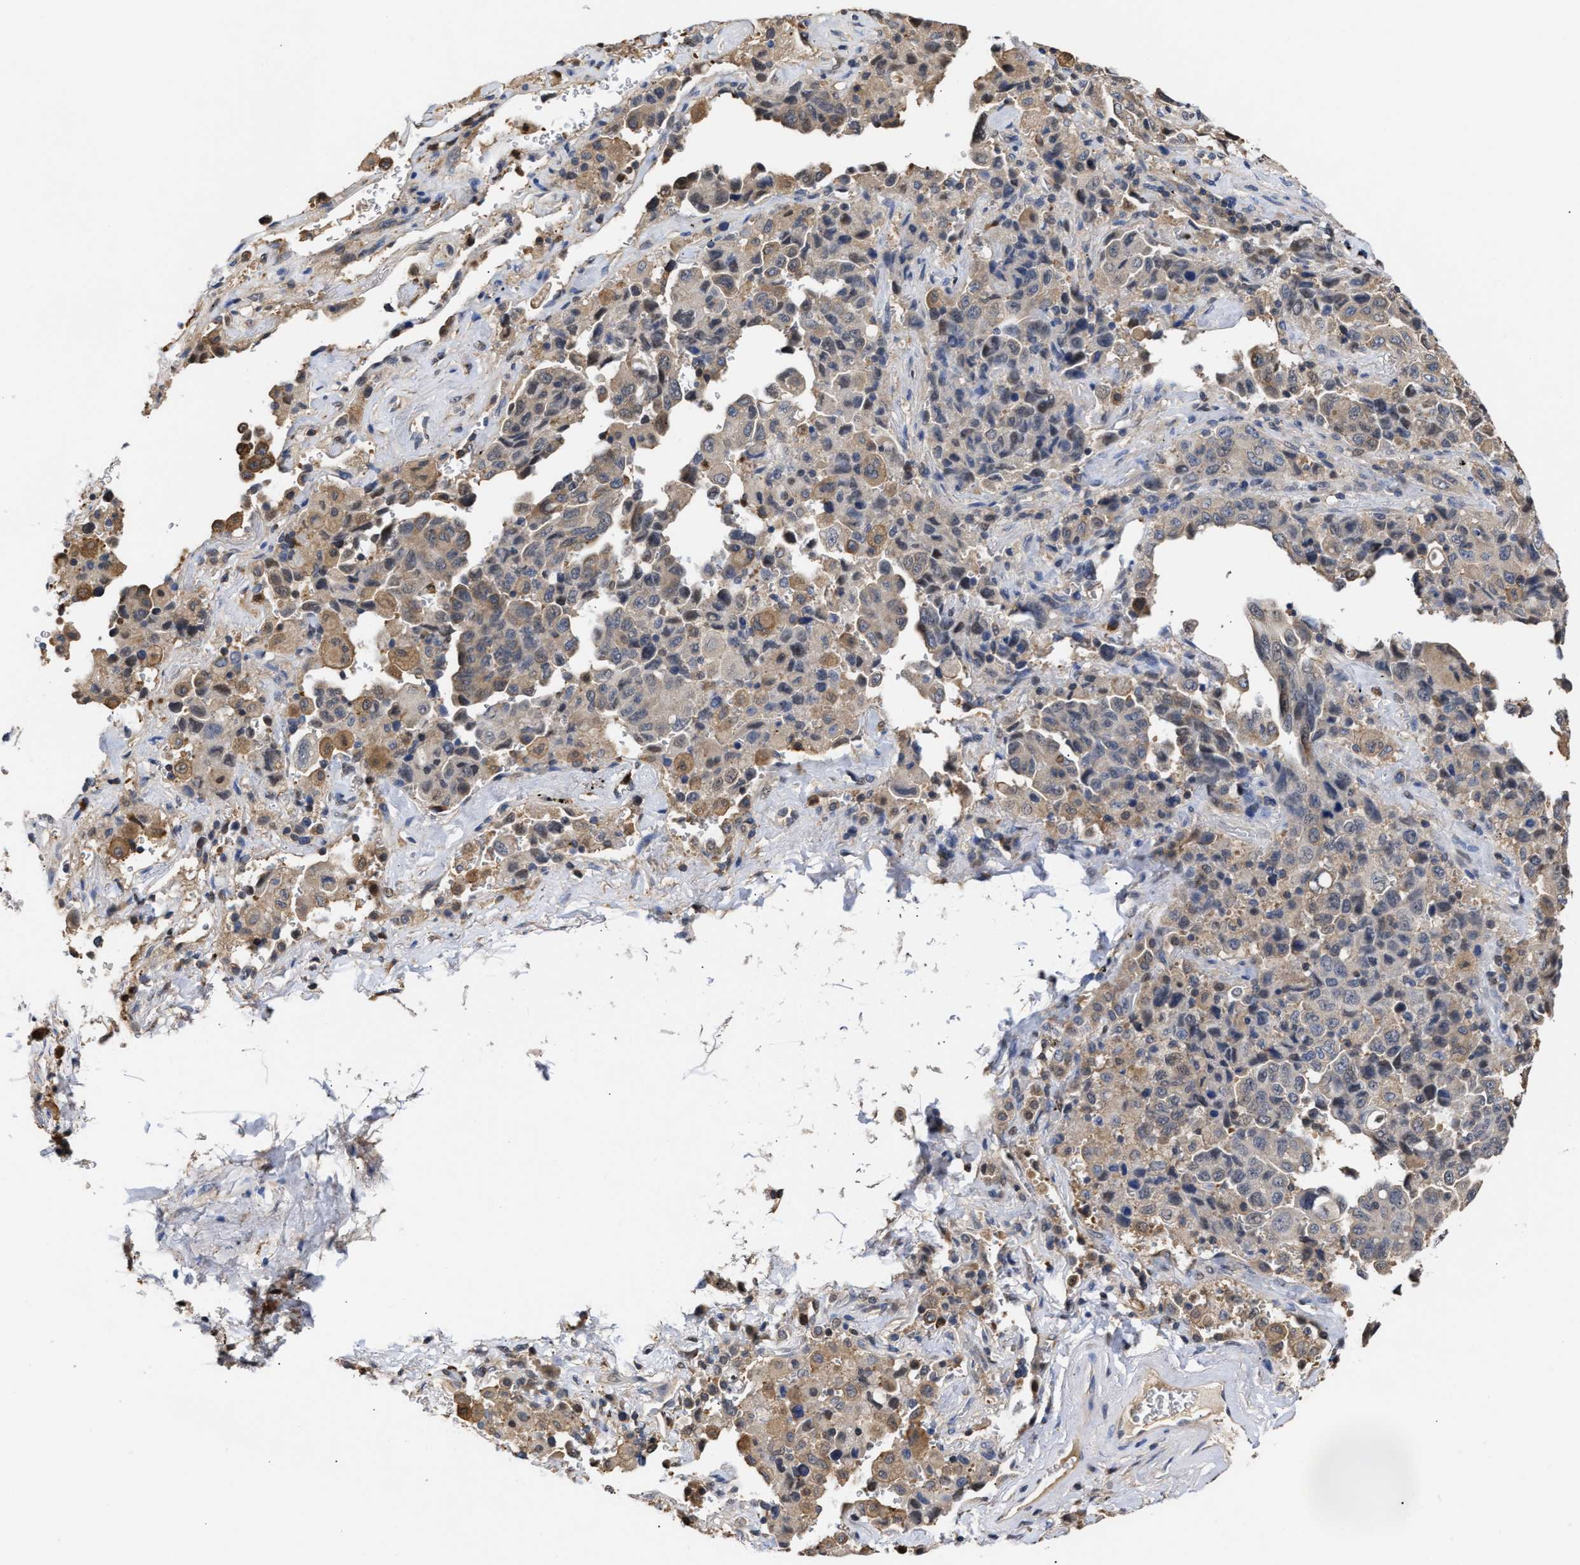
{"staining": {"intensity": "weak", "quantity": "<25%", "location": "cytoplasmic/membranous"}, "tissue": "lung cancer", "cell_type": "Tumor cells", "image_type": "cancer", "snomed": [{"axis": "morphology", "description": "Adenocarcinoma, NOS"}, {"axis": "topography", "description": "Lung"}], "caption": "Immunohistochemical staining of human lung cancer (adenocarcinoma) reveals no significant positivity in tumor cells.", "gene": "KLHDC1", "patient": {"sex": "female", "age": 51}}